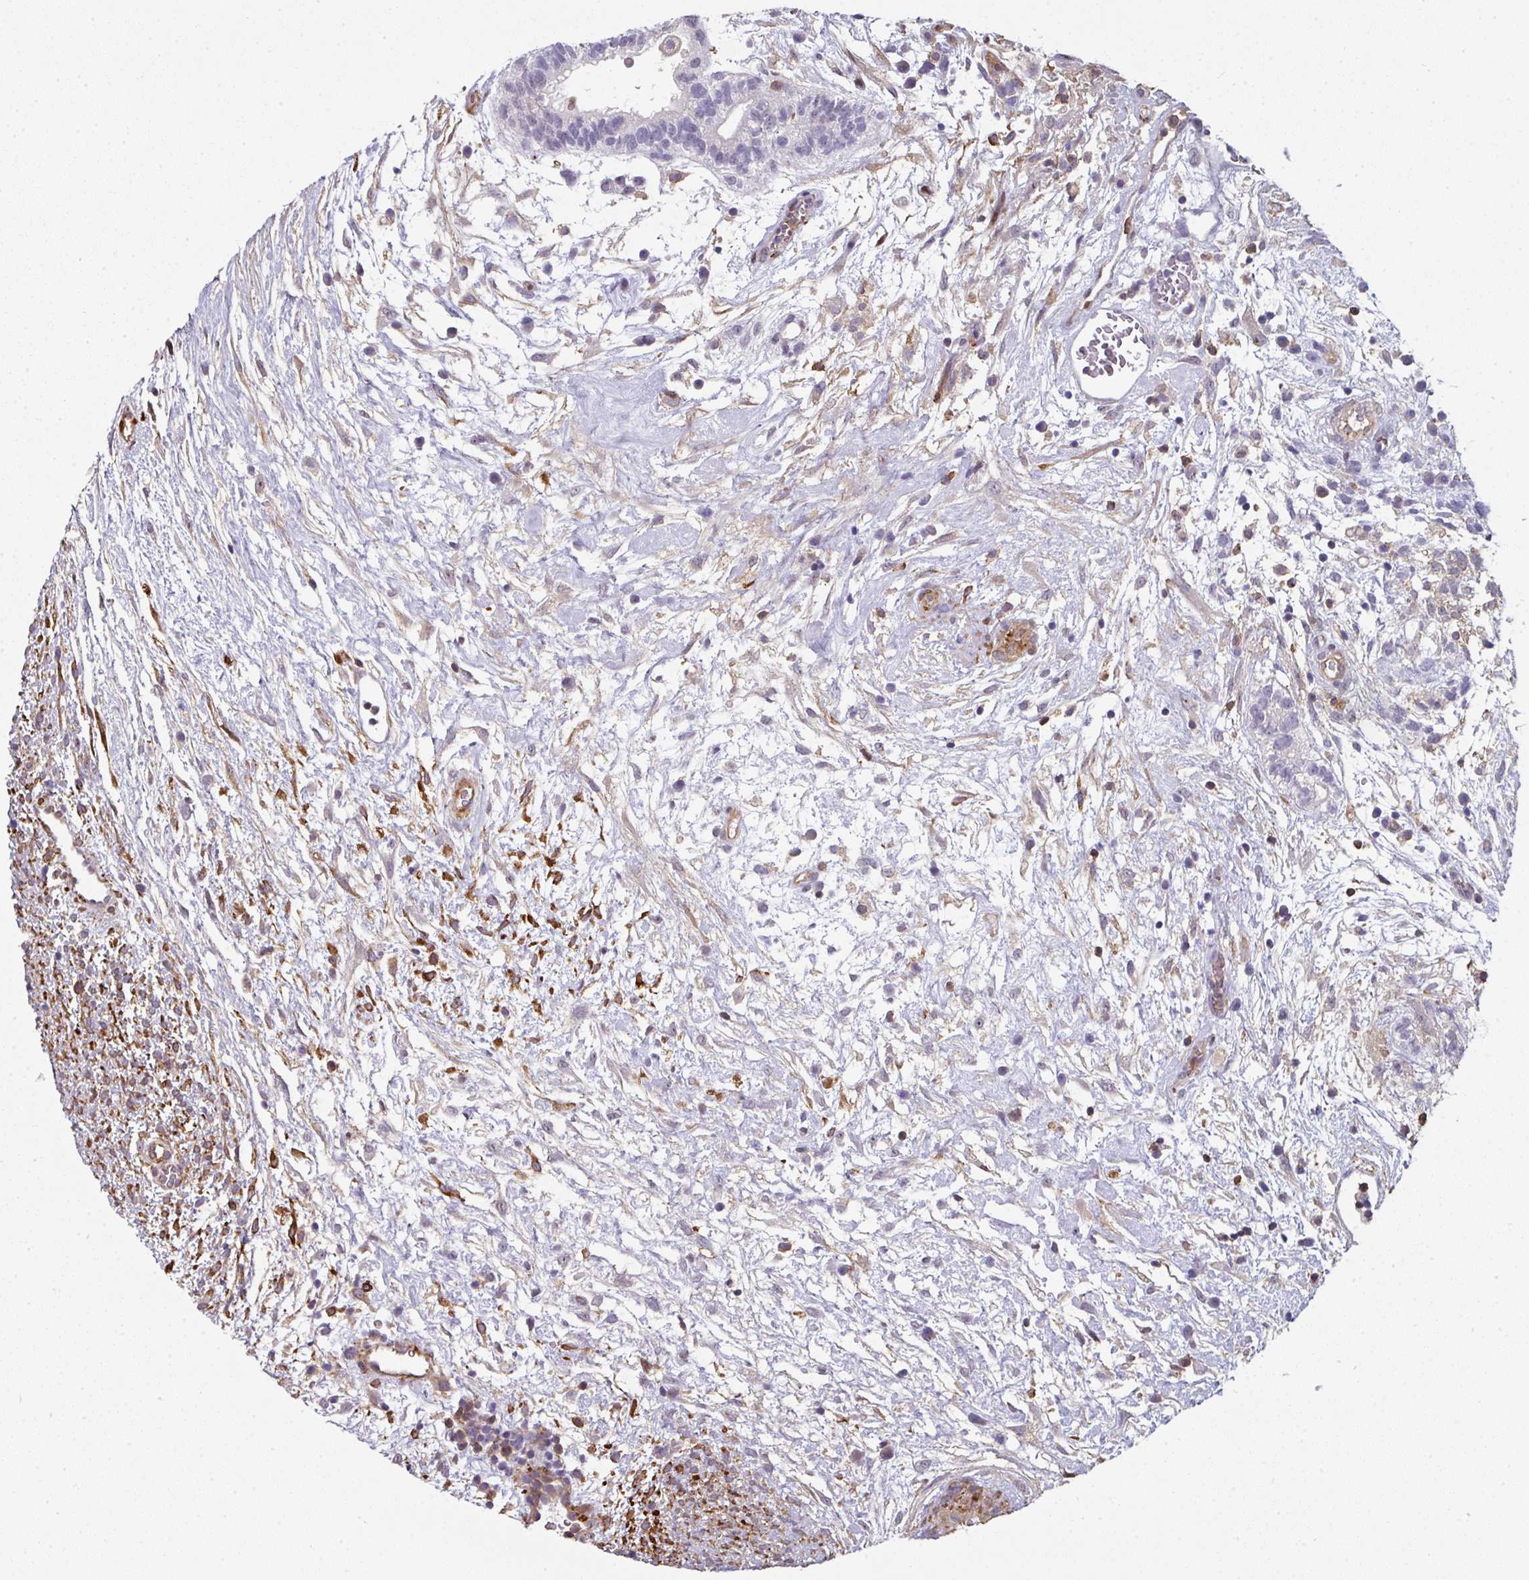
{"staining": {"intensity": "negative", "quantity": "none", "location": "none"}, "tissue": "testis cancer", "cell_type": "Tumor cells", "image_type": "cancer", "snomed": [{"axis": "morphology", "description": "Carcinoma, Embryonal, NOS"}, {"axis": "topography", "description": "Testis"}], "caption": "Immunohistochemistry micrograph of testis cancer (embryonal carcinoma) stained for a protein (brown), which exhibits no expression in tumor cells.", "gene": "BEND5", "patient": {"sex": "male", "age": 32}}